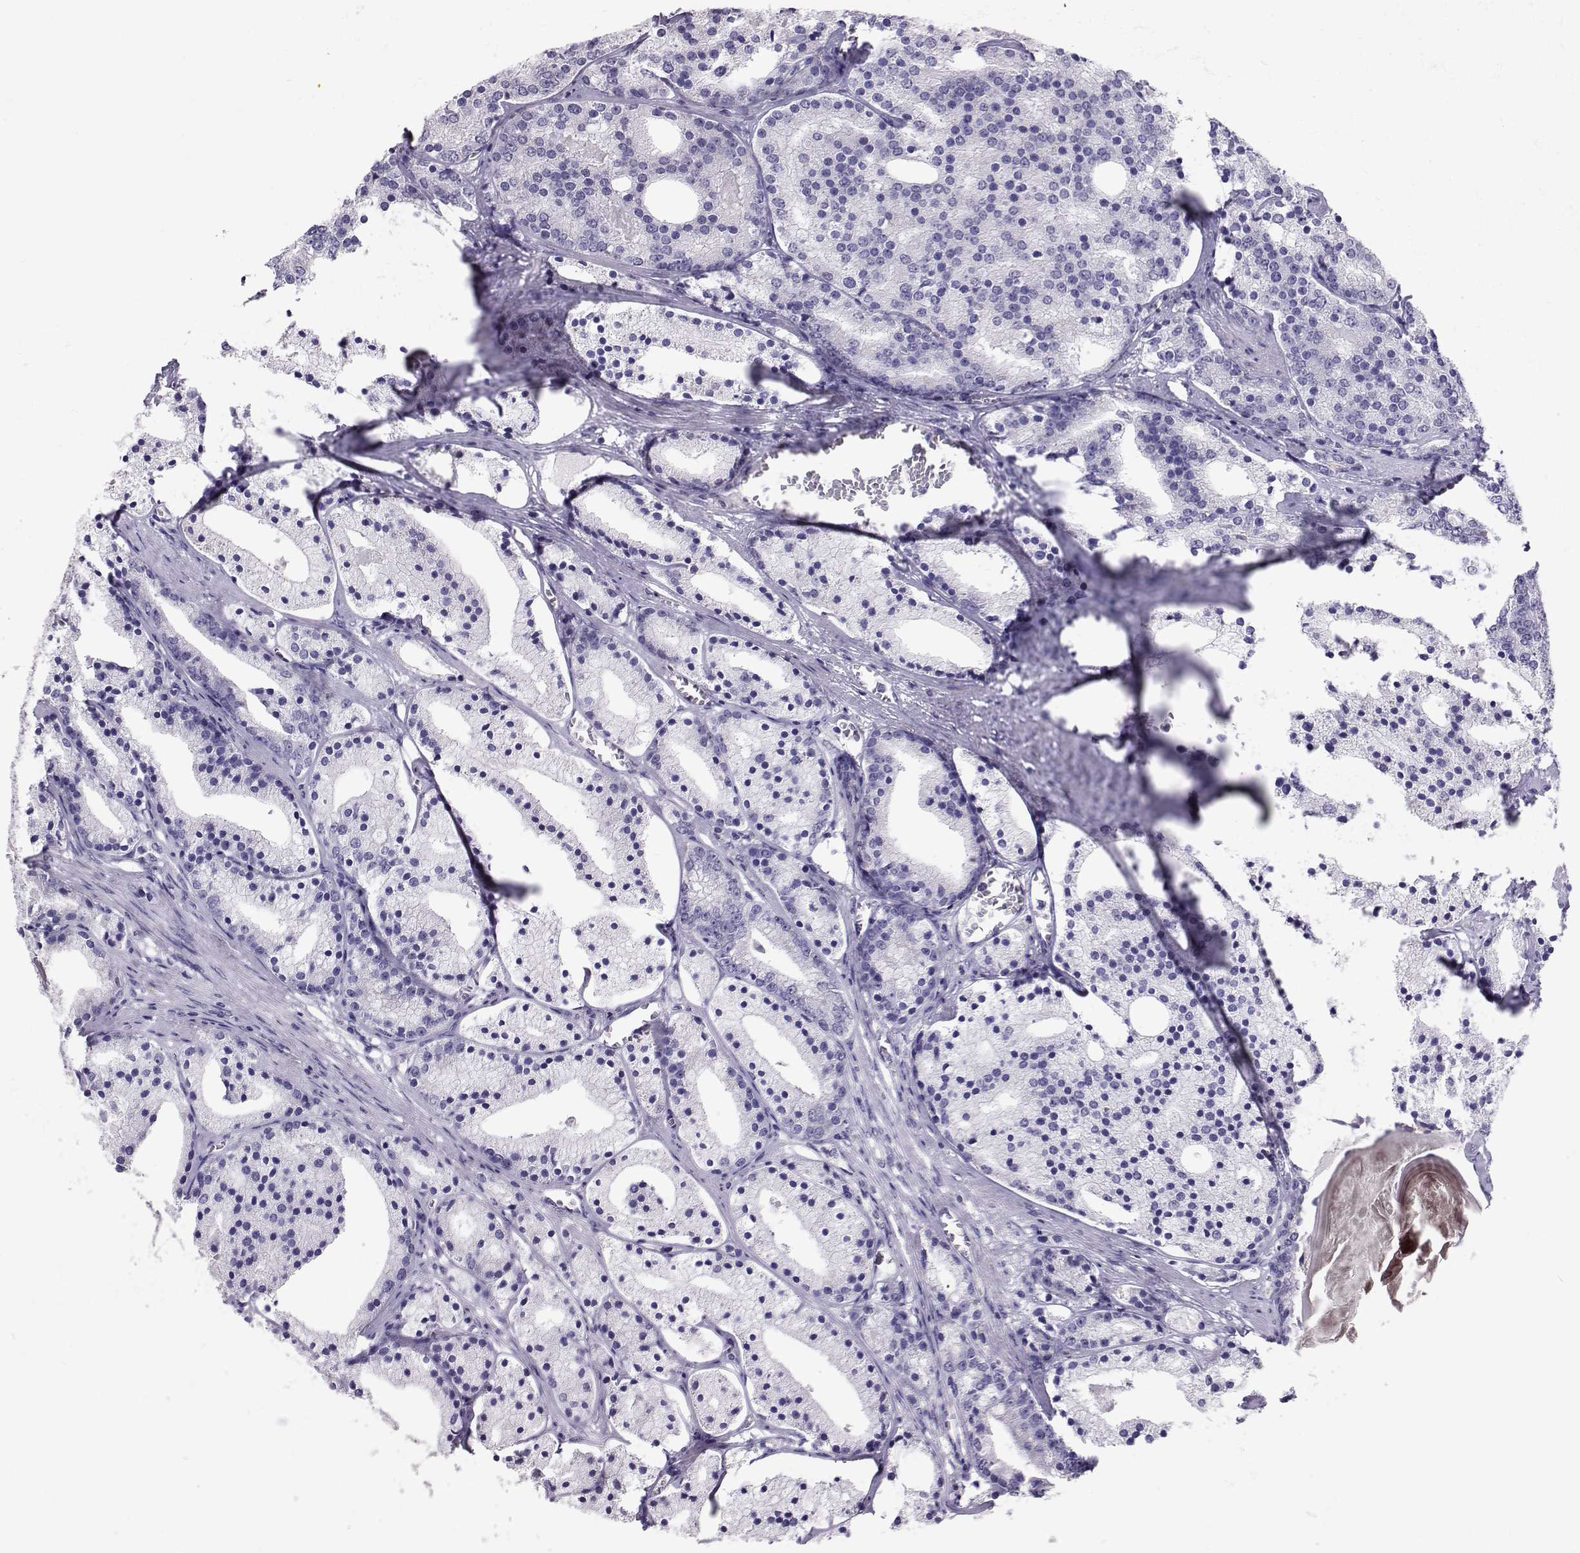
{"staining": {"intensity": "negative", "quantity": "none", "location": "none"}, "tissue": "prostate cancer", "cell_type": "Tumor cells", "image_type": "cancer", "snomed": [{"axis": "morphology", "description": "Adenocarcinoma, NOS"}, {"axis": "topography", "description": "Prostate"}], "caption": "Immunohistochemistry (IHC) image of human prostate cancer (adenocarcinoma) stained for a protein (brown), which exhibits no positivity in tumor cells.", "gene": "DNAAF1", "patient": {"sex": "male", "age": 69}}